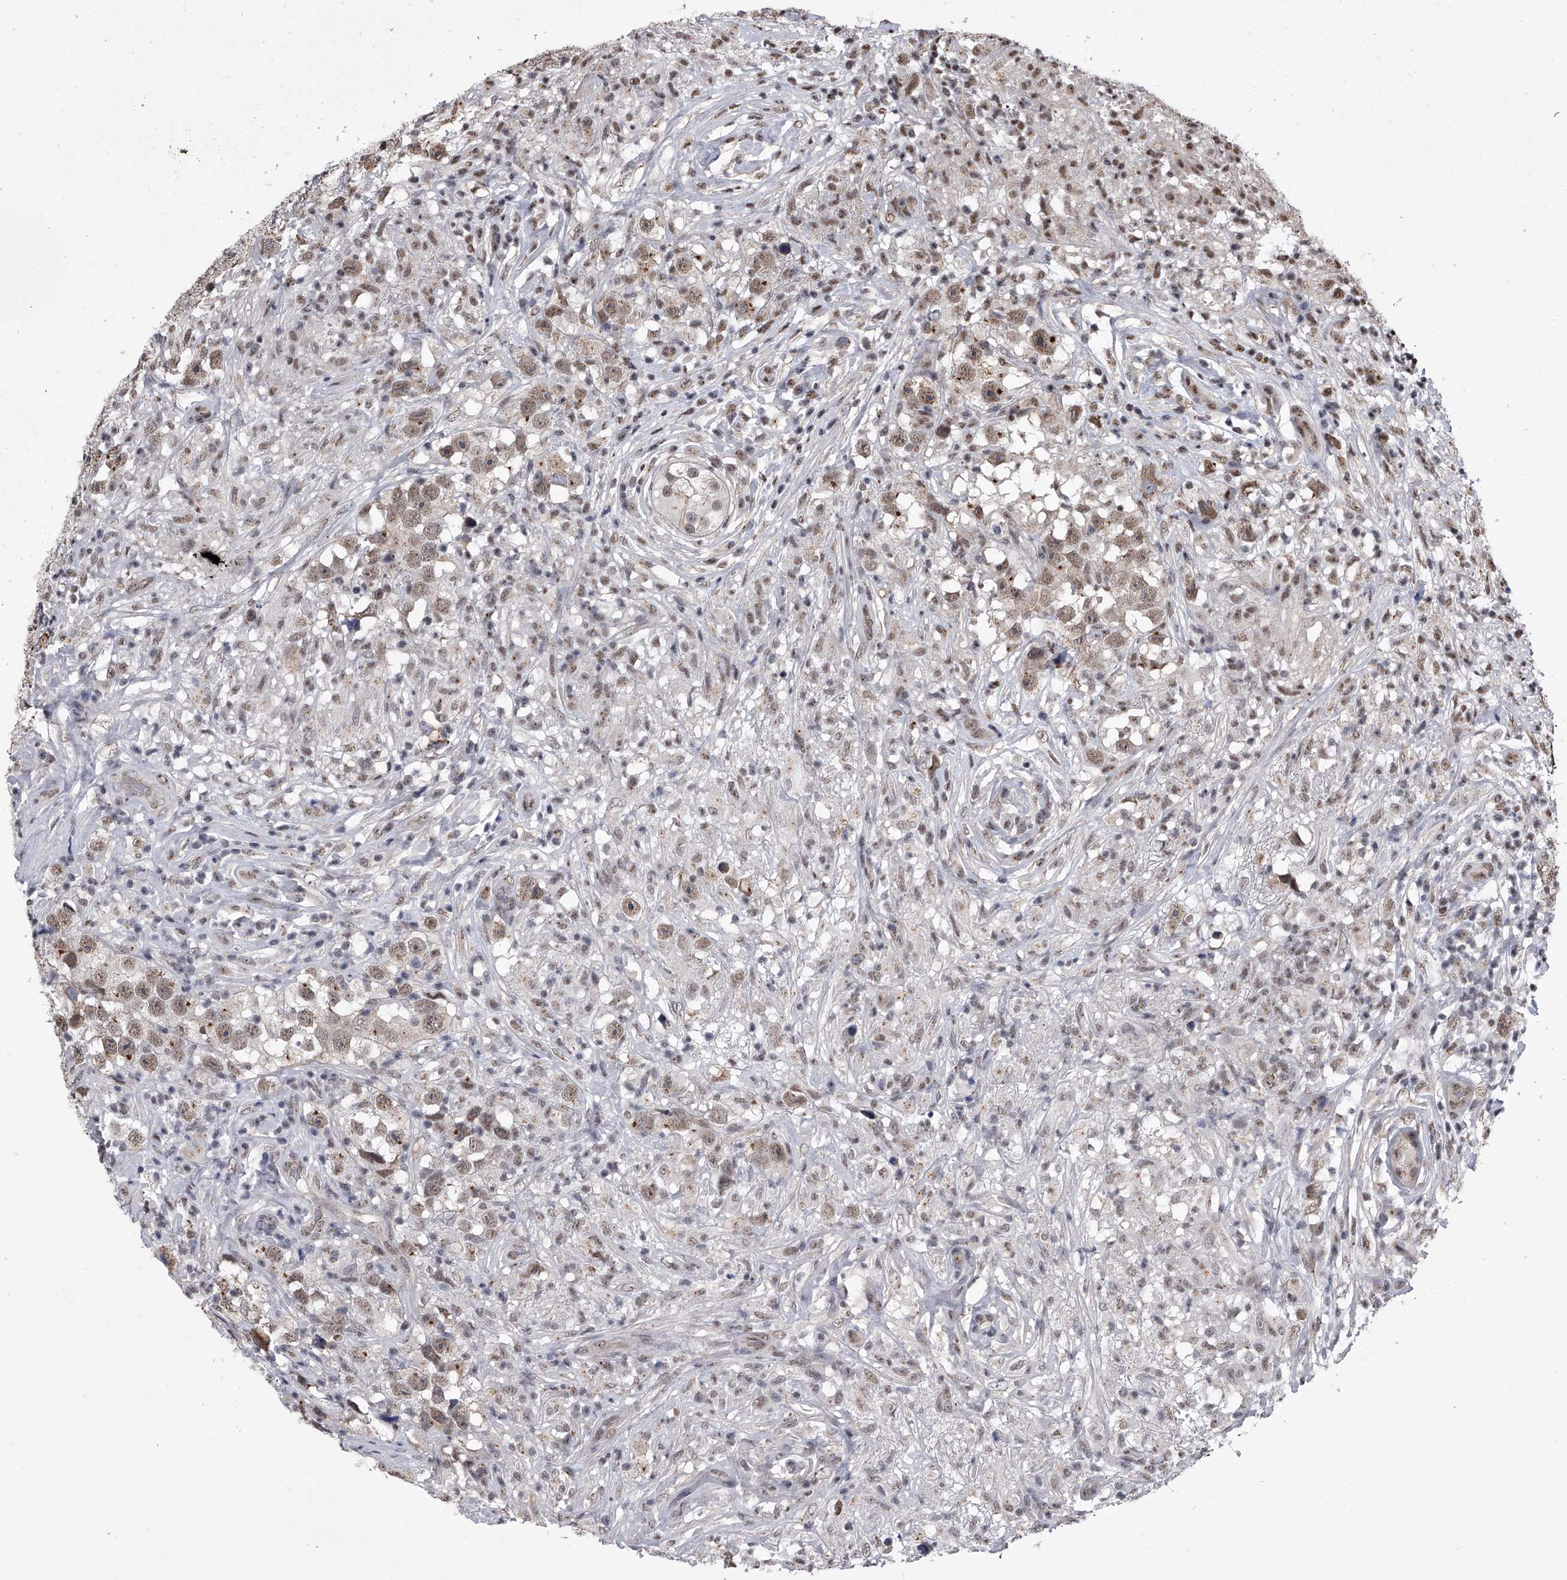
{"staining": {"intensity": "weak", "quantity": ">75%", "location": "nuclear"}, "tissue": "testis cancer", "cell_type": "Tumor cells", "image_type": "cancer", "snomed": [{"axis": "morphology", "description": "Seminoma, NOS"}, {"axis": "topography", "description": "Testis"}], "caption": "This is a histology image of IHC staining of testis seminoma, which shows weak positivity in the nuclear of tumor cells.", "gene": "ZNF76", "patient": {"sex": "male", "age": 49}}